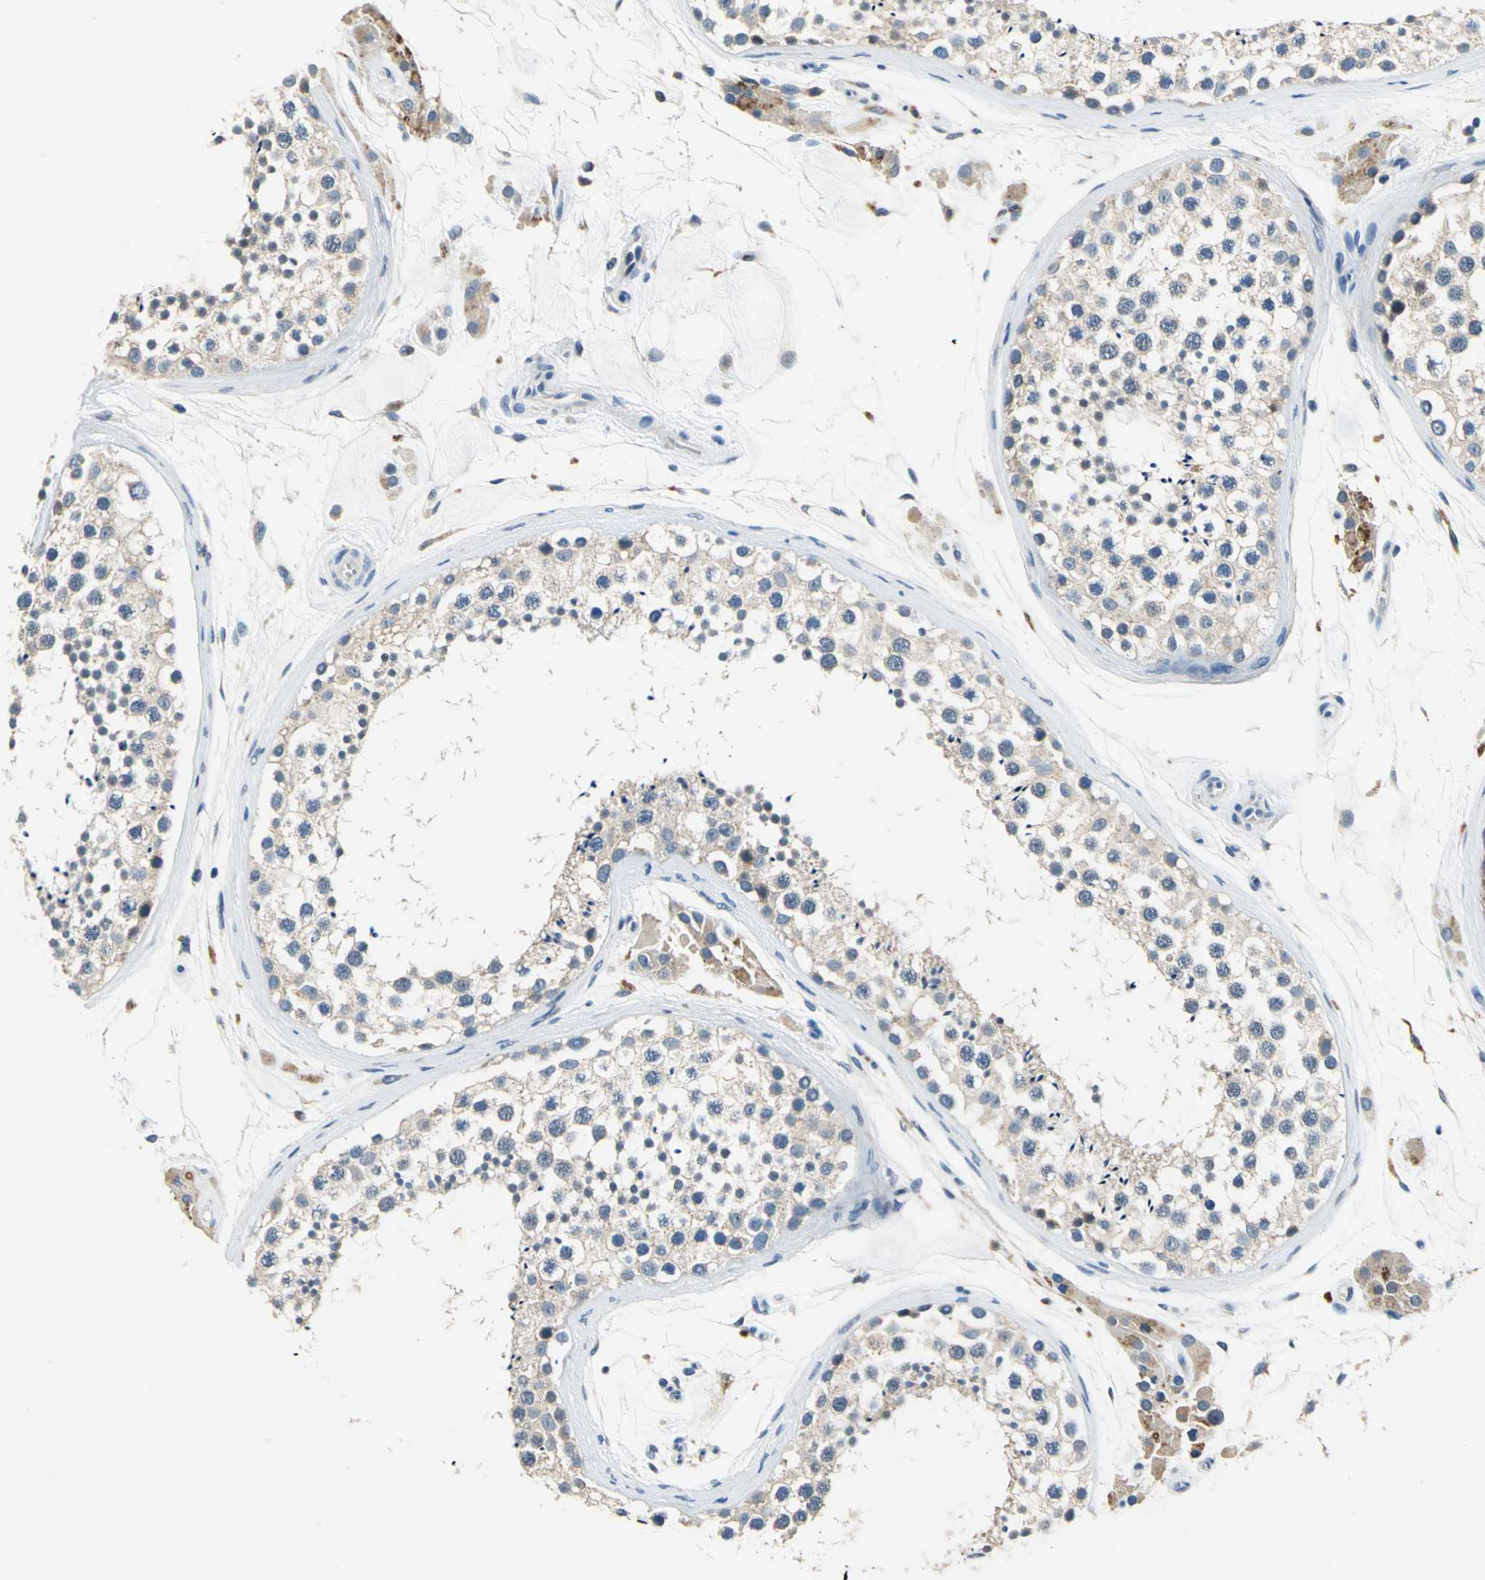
{"staining": {"intensity": "weak", "quantity": ">75%", "location": "cytoplasmic/membranous"}, "tissue": "testis", "cell_type": "Cells in seminiferous ducts", "image_type": "normal", "snomed": [{"axis": "morphology", "description": "Normal tissue, NOS"}, {"axis": "topography", "description": "Testis"}], "caption": "This image exhibits IHC staining of benign human testis, with low weak cytoplasmic/membranous staining in about >75% of cells in seminiferous ducts.", "gene": "RASD2", "patient": {"sex": "male", "age": 46}}